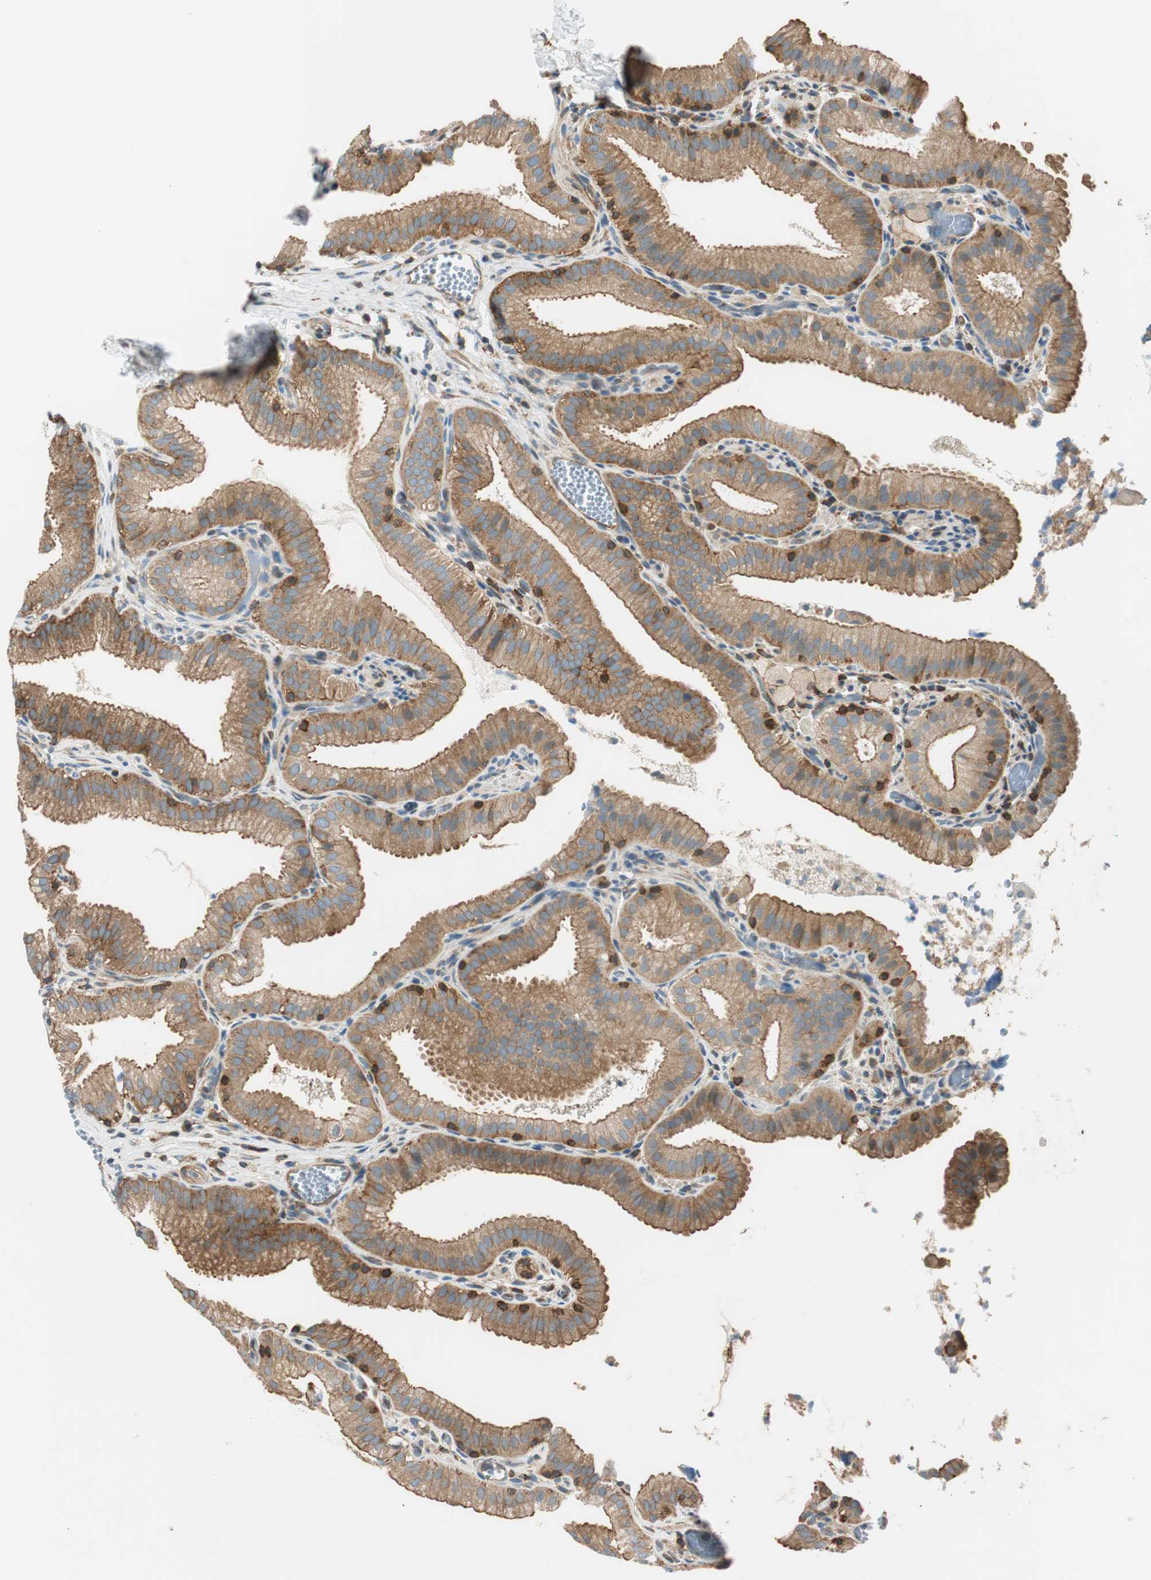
{"staining": {"intensity": "moderate", "quantity": ">75%", "location": "cytoplasmic/membranous"}, "tissue": "gallbladder", "cell_type": "Glandular cells", "image_type": "normal", "snomed": [{"axis": "morphology", "description": "Normal tissue, NOS"}, {"axis": "topography", "description": "Gallbladder"}], "caption": "DAB (3,3'-diaminobenzidine) immunohistochemical staining of unremarkable gallbladder demonstrates moderate cytoplasmic/membranous protein staining in about >75% of glandular cells.", "gene": "PI4K2B", "patient": {"sex": "male", "age": 54}}